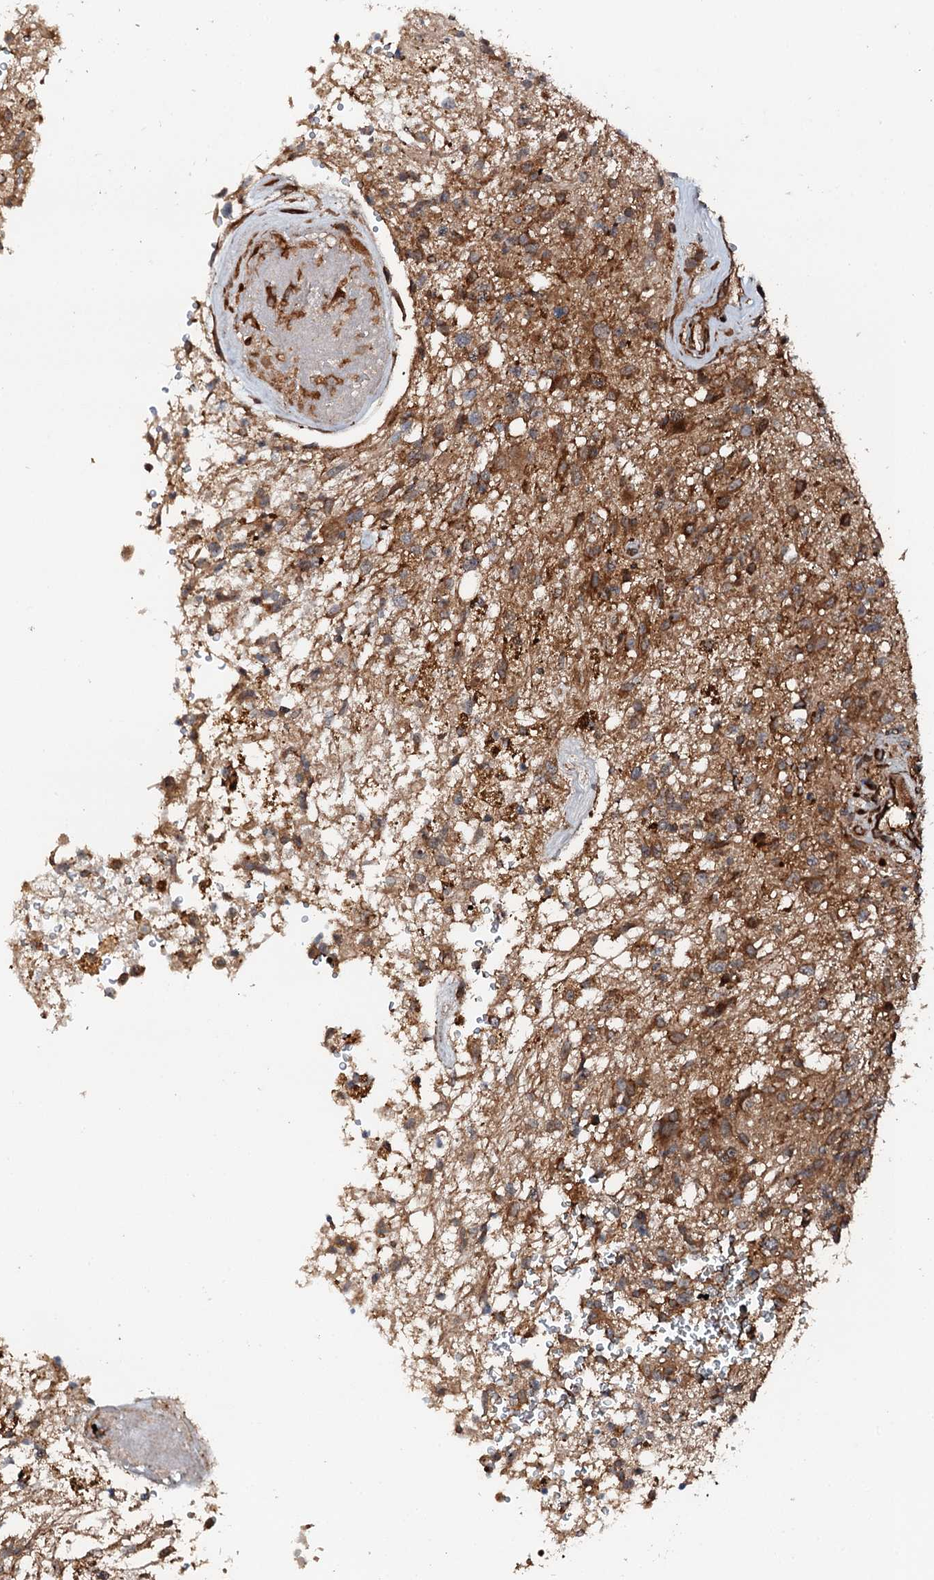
{"staining": {"intensity": "strong", "quantity": "<25%", "location": "cytoplasmic/membranous"}, "tissue": "glioma", "cell_type": "Tumor cells", "image_type": "cancer", "snomed": [{"axis": "morphology", "description": "Glioma, malignant, High grade"}, {"axis": "topography", "description": "Brain"}], "caption": "A brown stain shows strong cytoplasmic/membranous staining of a protein in malignant glioma (high-grade) tumor cells.", "gene": "FLYWCH1", "patient": {"sex": "male", "age": 56}}